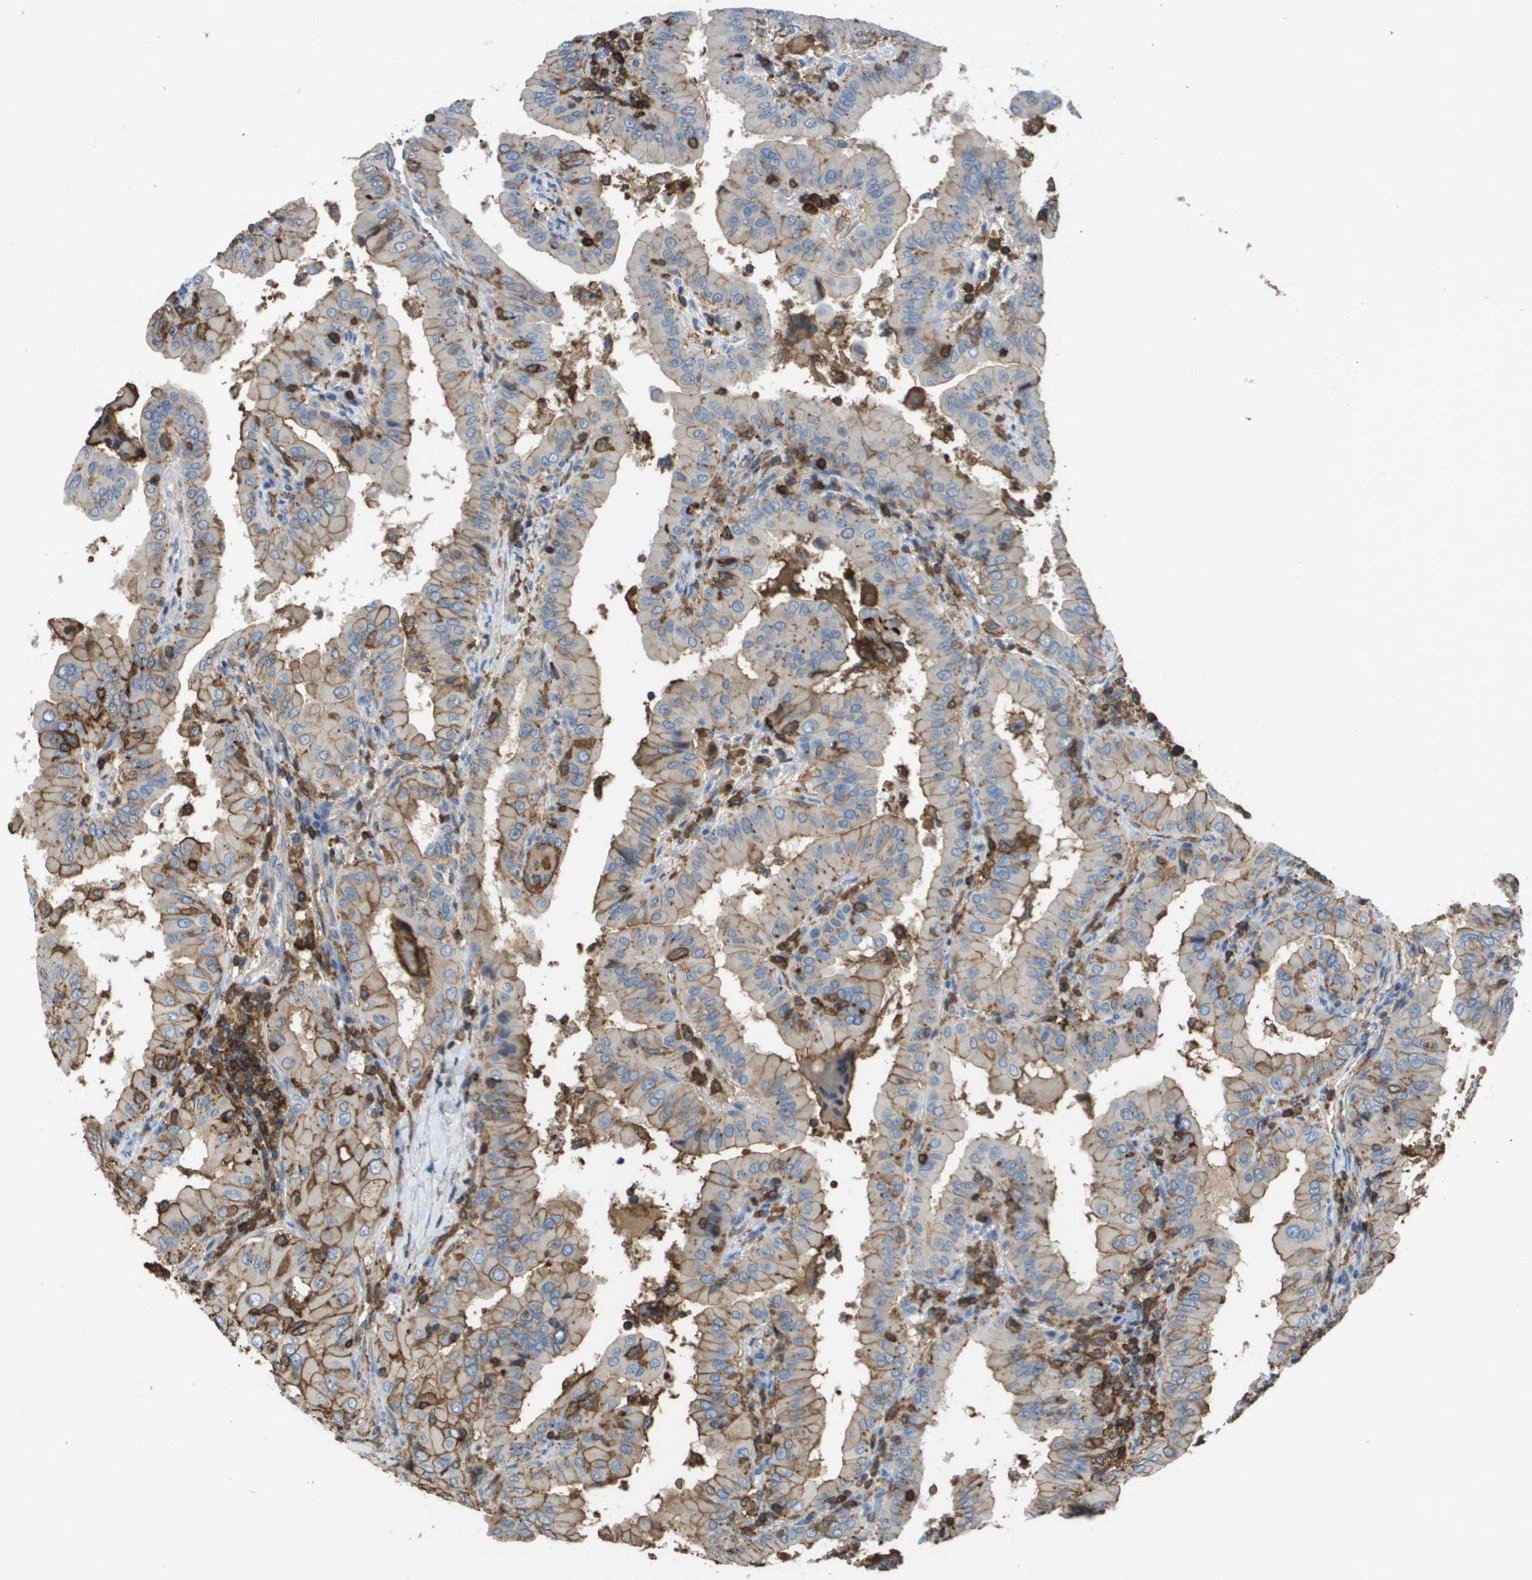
{"staining": {"intensity": "moderate", "quantity": "<25%", "location": "cytoplasmic/membranous"}, "tissue": "thyroid cancer", "cell_type": "Tumor cells", "image_type": "cancer", "snomed": [{"axis": "morphology", "description": "Papillary adenocarcinoma, NOS"}, {"axis": "topography", "description": "Thyroid gland"}], "caption": "High-magnification brightfield microscopy of thyroid cancer (papillary adenocarcinoma) stained with DAB (brown) and counterstained with hematoxylin (blue). tumor cells exhibit moderate cytoplasmic/membranous expression is appreciated in about<25% of cells. (Stains: DAB (3,3'-diaminobenzidine) in brown, nuclei in blue, Microscopy: brightfield microscopy at high magnification).", "gene": "PASK", "patient": {"sex": "male", "age": 33}}